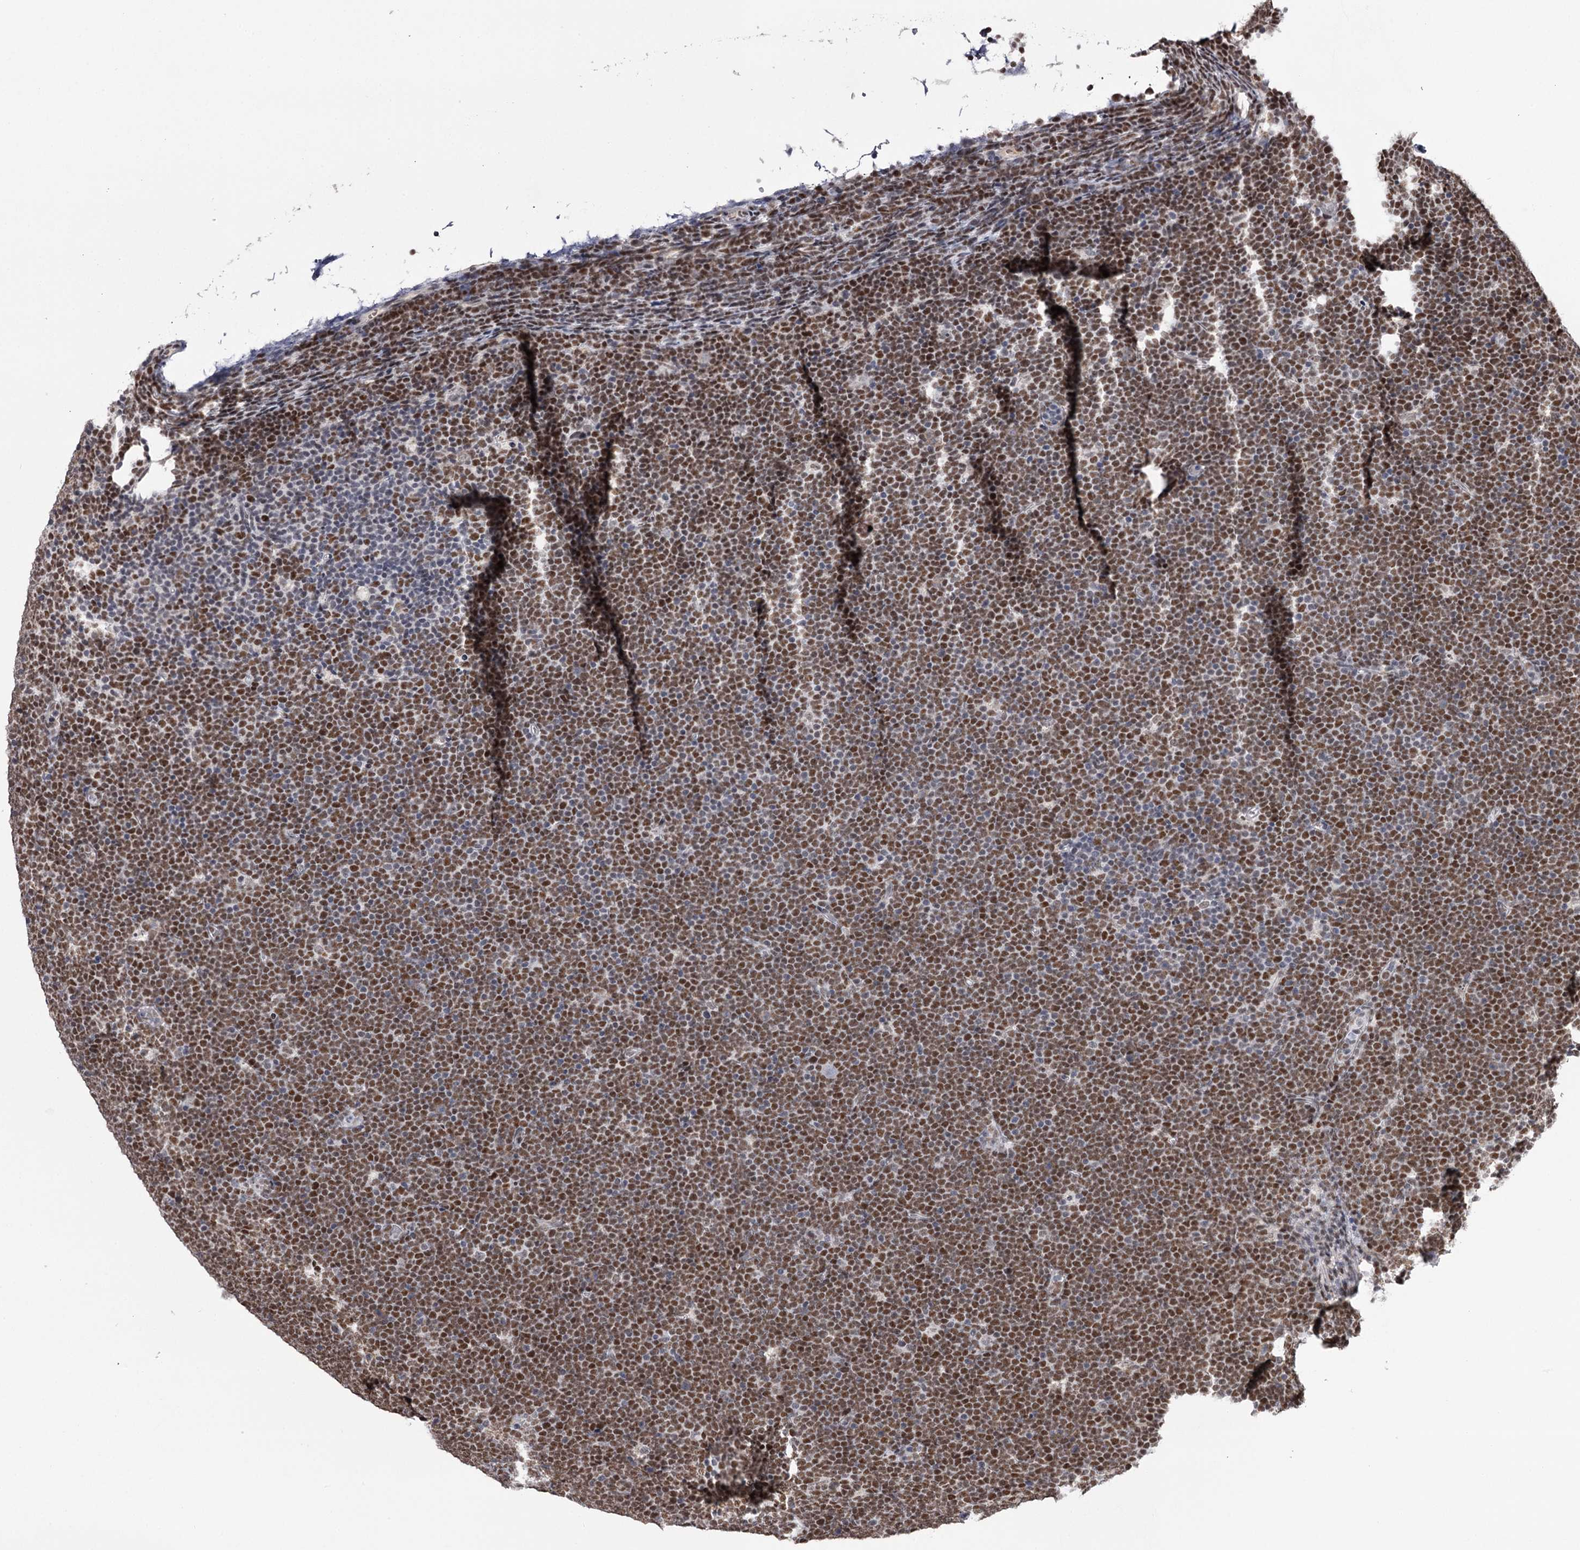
{"staining": {"intensity": "strong", "quantity": ">75%", "location": "nuclear"}, "tissue": "lymphoma", "cell_type": "Tumor cells", "image_type": "cancer", "snomed": [{"axis": "morphology", "description": "Malignant lymphoma, non-Hodgkin's type, High grade"}, {"axis": "topography", "description": "Lymph node"}], "caption": "High-power microscopy captured an IHC image of malignant lymphoma, non-Hodgkin's type (high-grade), revealing strong nuclear positivity in about >75% of tumor cells.", "gene": "TTC33", "patient": {"sex": "male", "age": 13}}